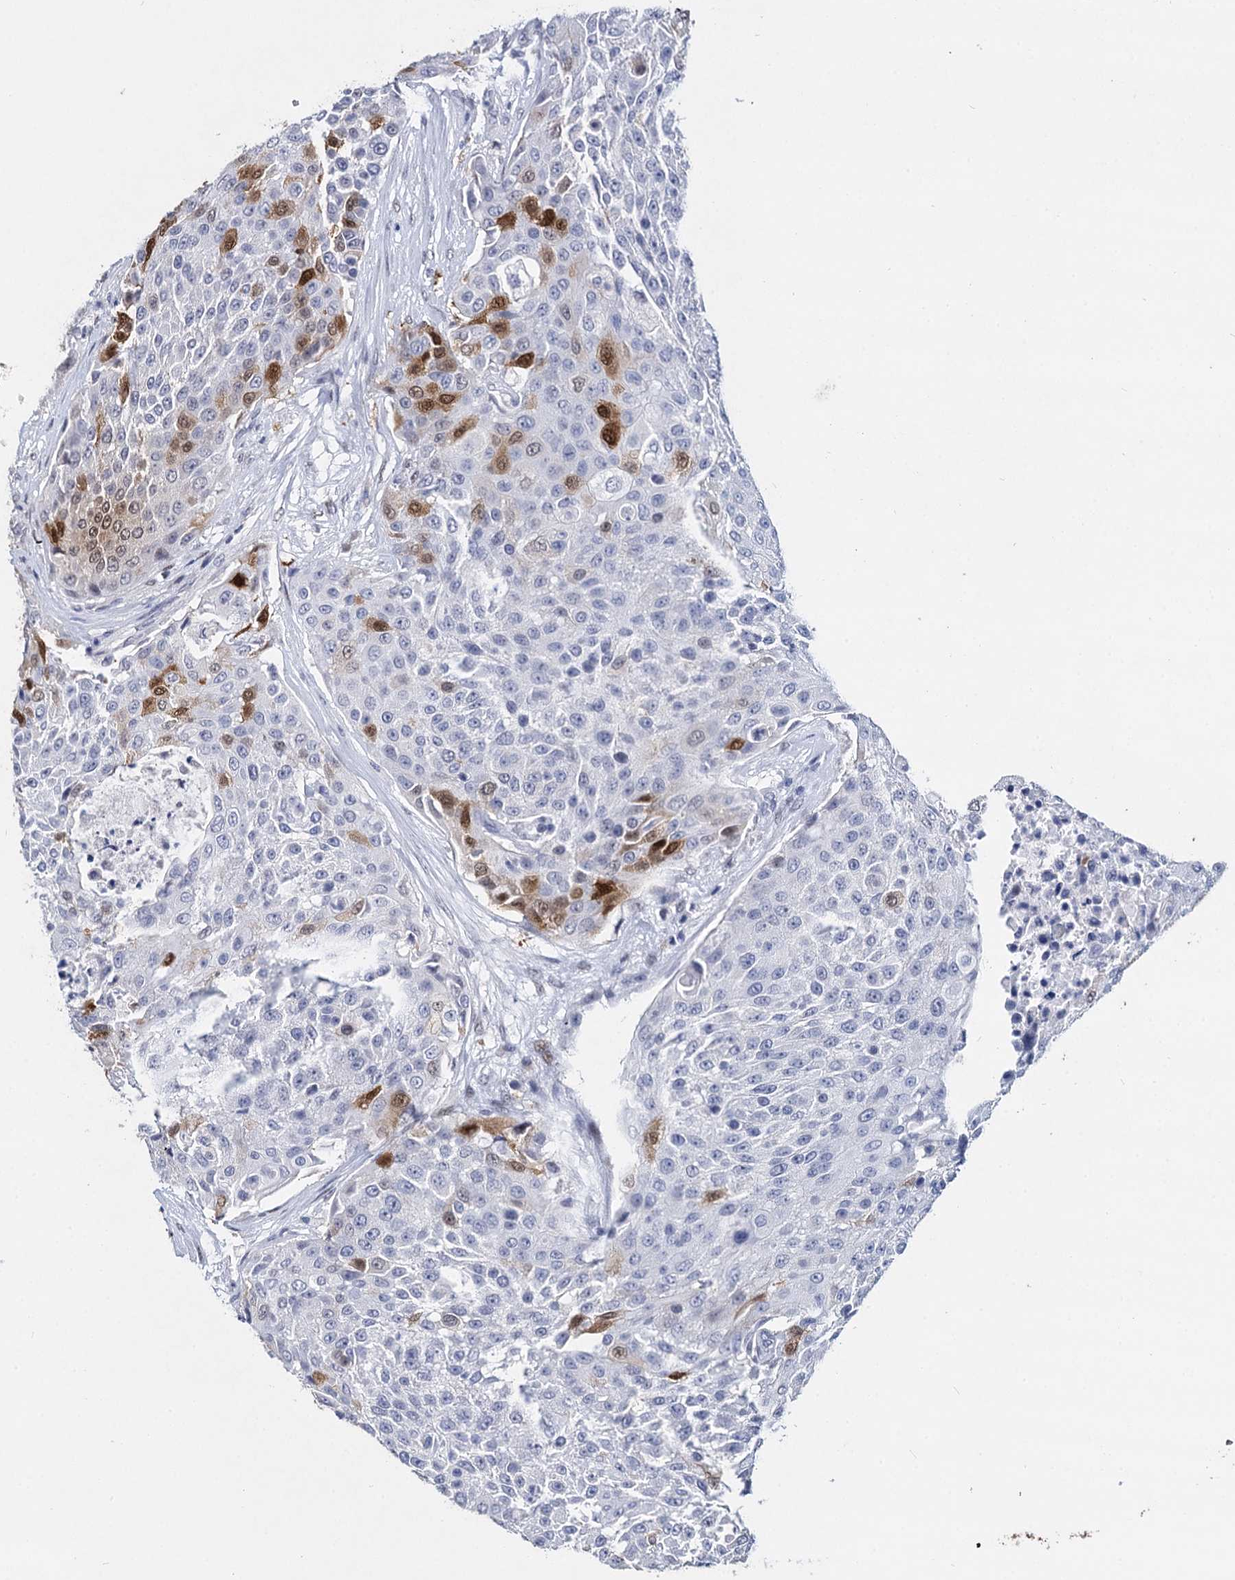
{"staining": {"intensity": "moderate", "quantity": "<25%", "location": "cytoplasmic/membranous,nuclear"}, "tissue": "urothelial cancer", "cell_type": "Tumor cells", "image_type": "cancer", "snomed": [{"axis": "morphology", "description": "Urothelial carcinoma, High grade"}, {"axis": "topography", "description": "Urinary bladder"}], "caption": "DAB (3,3'-diaminobenzidine) immunohistochemical staining of human urothelial cancer shows moderate cytoplasmic/membranous and nuclear protein staining in approximately <25% of tumor cells. Immunohistochemistry (ihc) stains the protein in brown and the nuclei are stained blue.", "gene": "MAGEA4", "patient": {"sex": "female", "age": 63}}